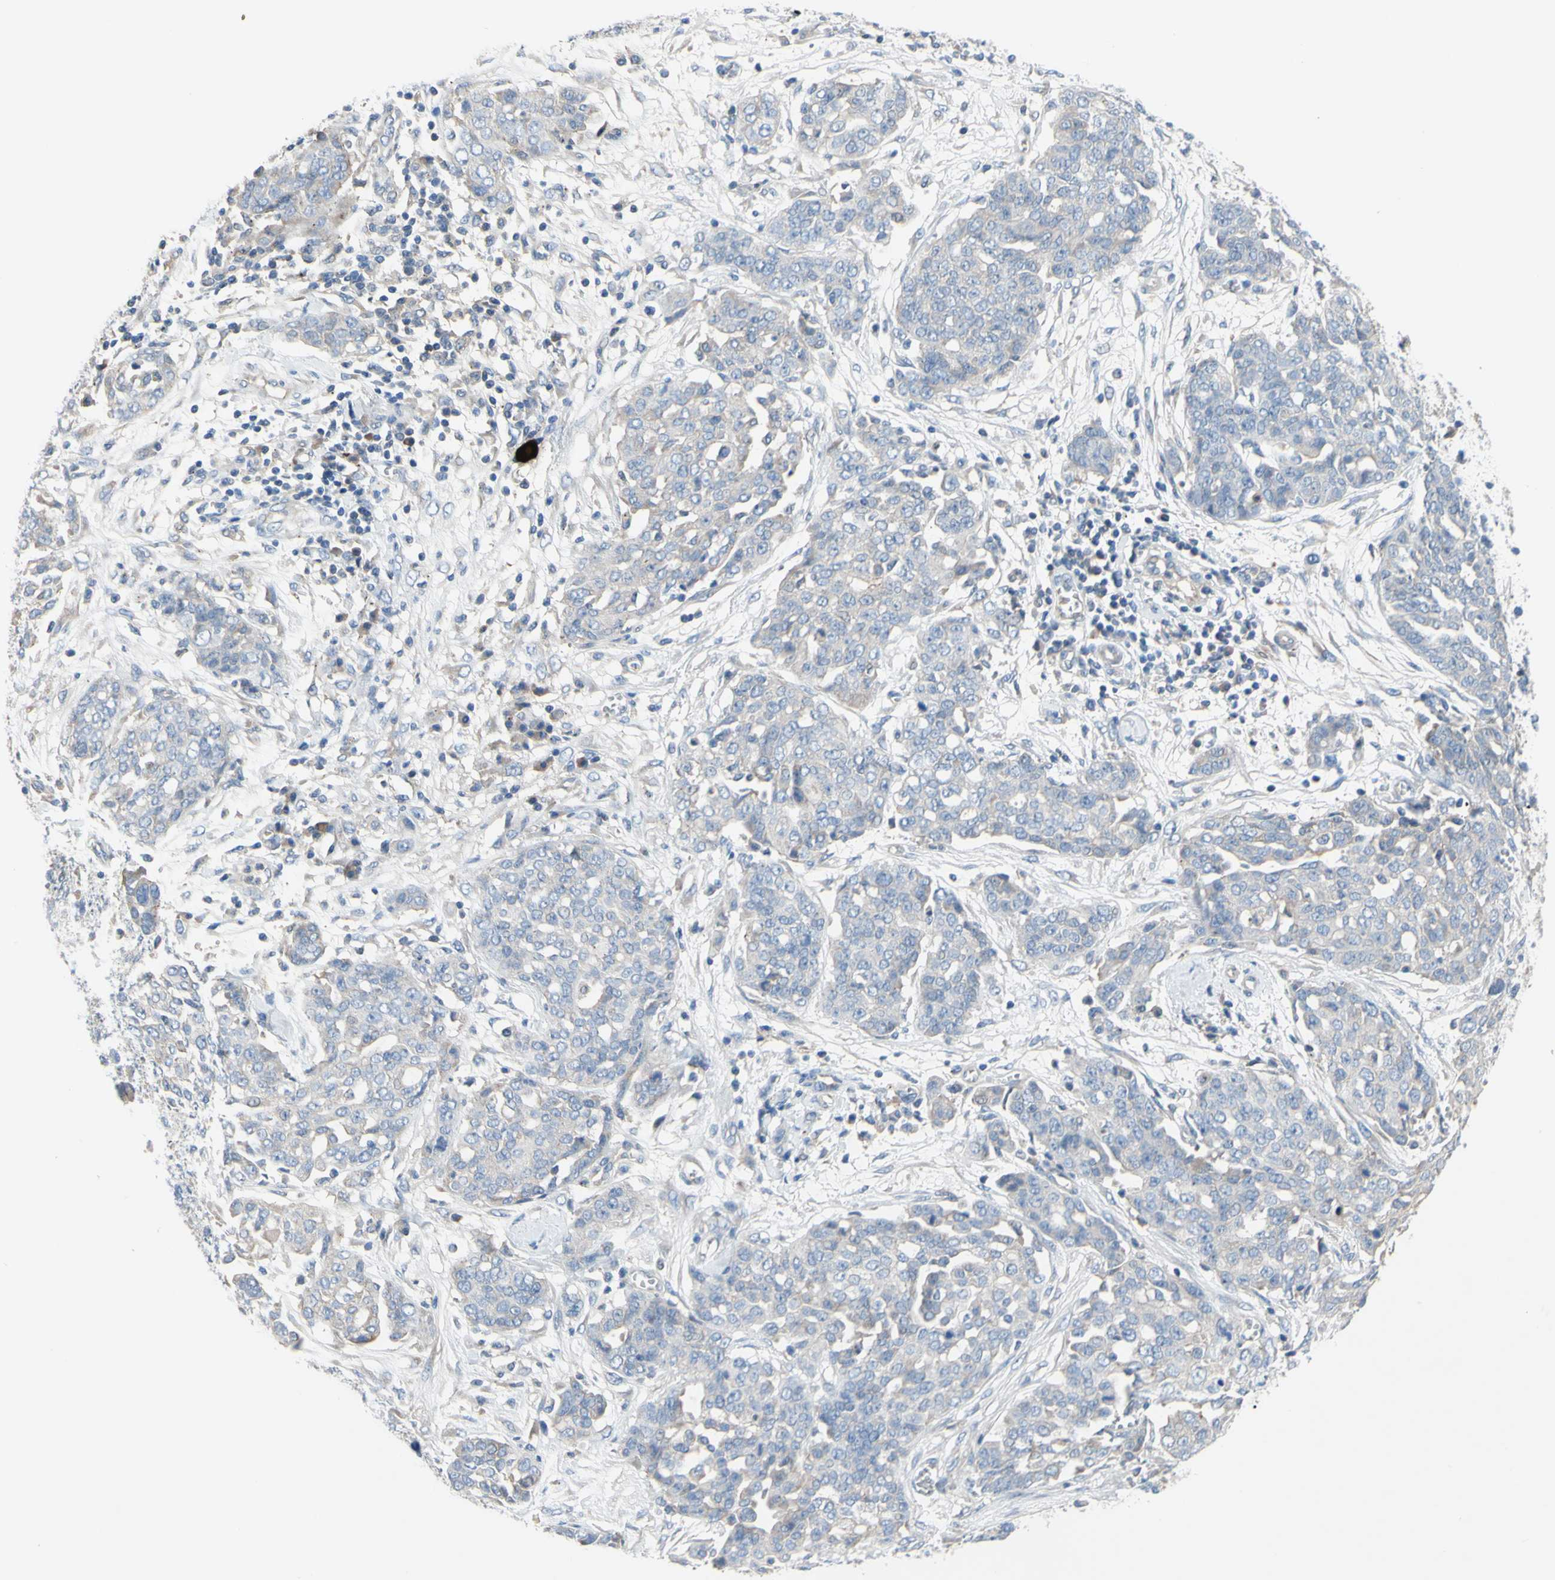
{"staining": {"intensity": "weak", "quantity": "<25%", "location": "cytoplasmic/membranous"}, "tissue": "ovarian cancer", "cell_type": "Tumor cells", "image_type": "cancer", "snomed": [{"axis": "morphology", "description": "Cystadenocarcinoma, serous, NOS"}, {"axis": "topography", "description": "Soft tissue"}, {"axis": "topography", "description": "Ovary"}], "caption": "Protein analysis of ovarian cancer (serous cystadenocarcinoma) demonstrates no significant positivity in tumor cells. (IHC, brightfield microscopy, high magnification).", "gene": "TMEM59L", "patient": {"sex": "female", "age": 57}}